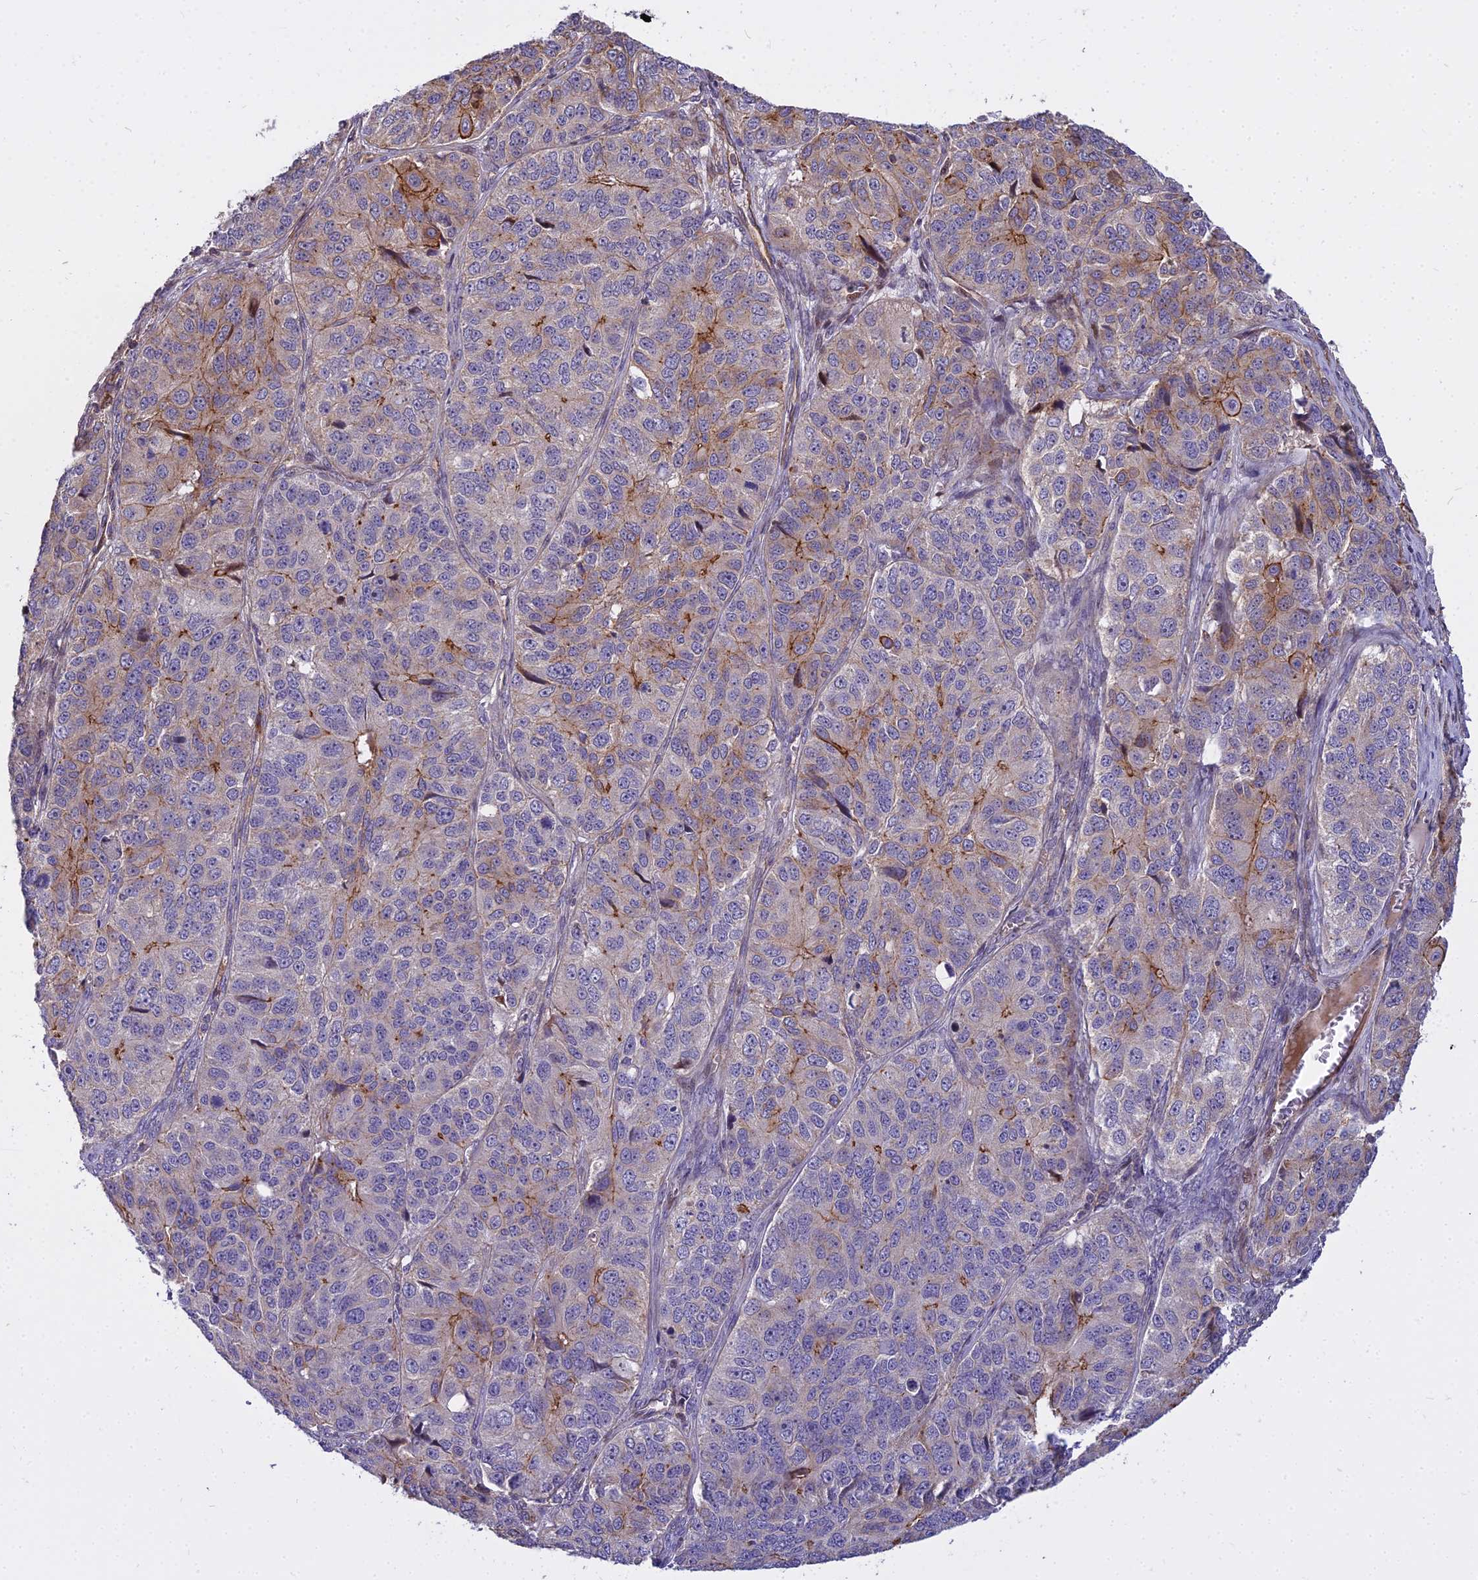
{"staining": {"intensity": "moderate", "quantity": "<25%", "location": "cytoplasmic/membranous"}, "tissue": "ovarian cancer", "cell_type": "Tumor cells", "image_type": "cancer", "snomed": [{"axis": "morphology", "description": "Carcinoma, endometroid"}, {"axis": "topography", "description": "Ovary"}], "caption": "A brown stain shows moderate cytoplasmic/membranous staining of a protein in ovarian cancer (endometroid carcinoma) tumor cells.", "gene": "GLYATL3", "patient": {"sex": "female", "age": 51}}